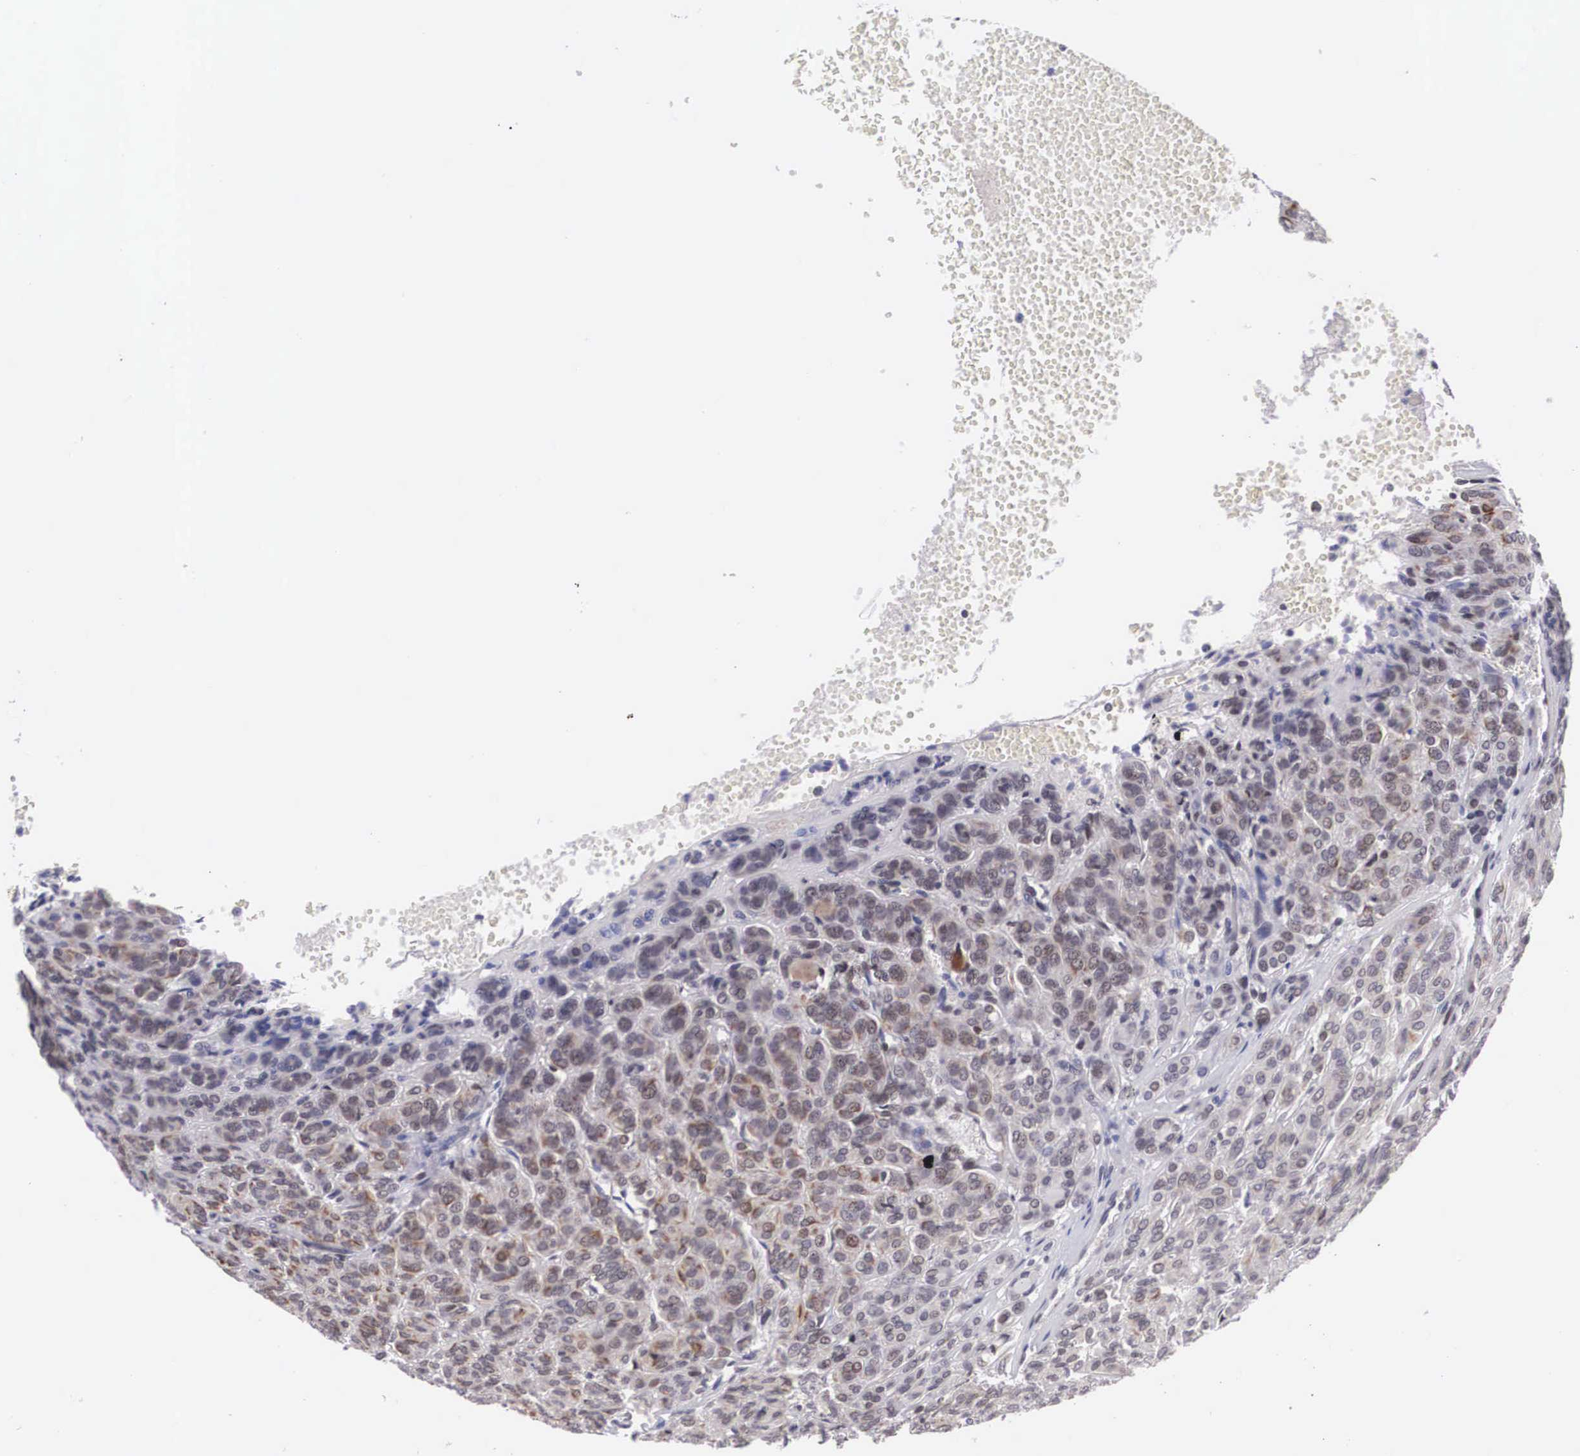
{"staining": {"intensity": "weak", "quantity": "<25%", "location": "nuclear"}, "tissue": "thyroid cancer", "cell_type": "Tumor cells", "image_type": "cancer", "snomed": [{"axis": "morphology", "description": "Follicular adenoma carcinoma, NOS"}, {"axis": "topography", "description": "Thyroid gland"}], "caption": "Thyroid cancer was stained to show a protein in brown. There is no significant expression in tumor cells.", "gene": "MORC2", "patient": {"sex": "female", "age": 71}}